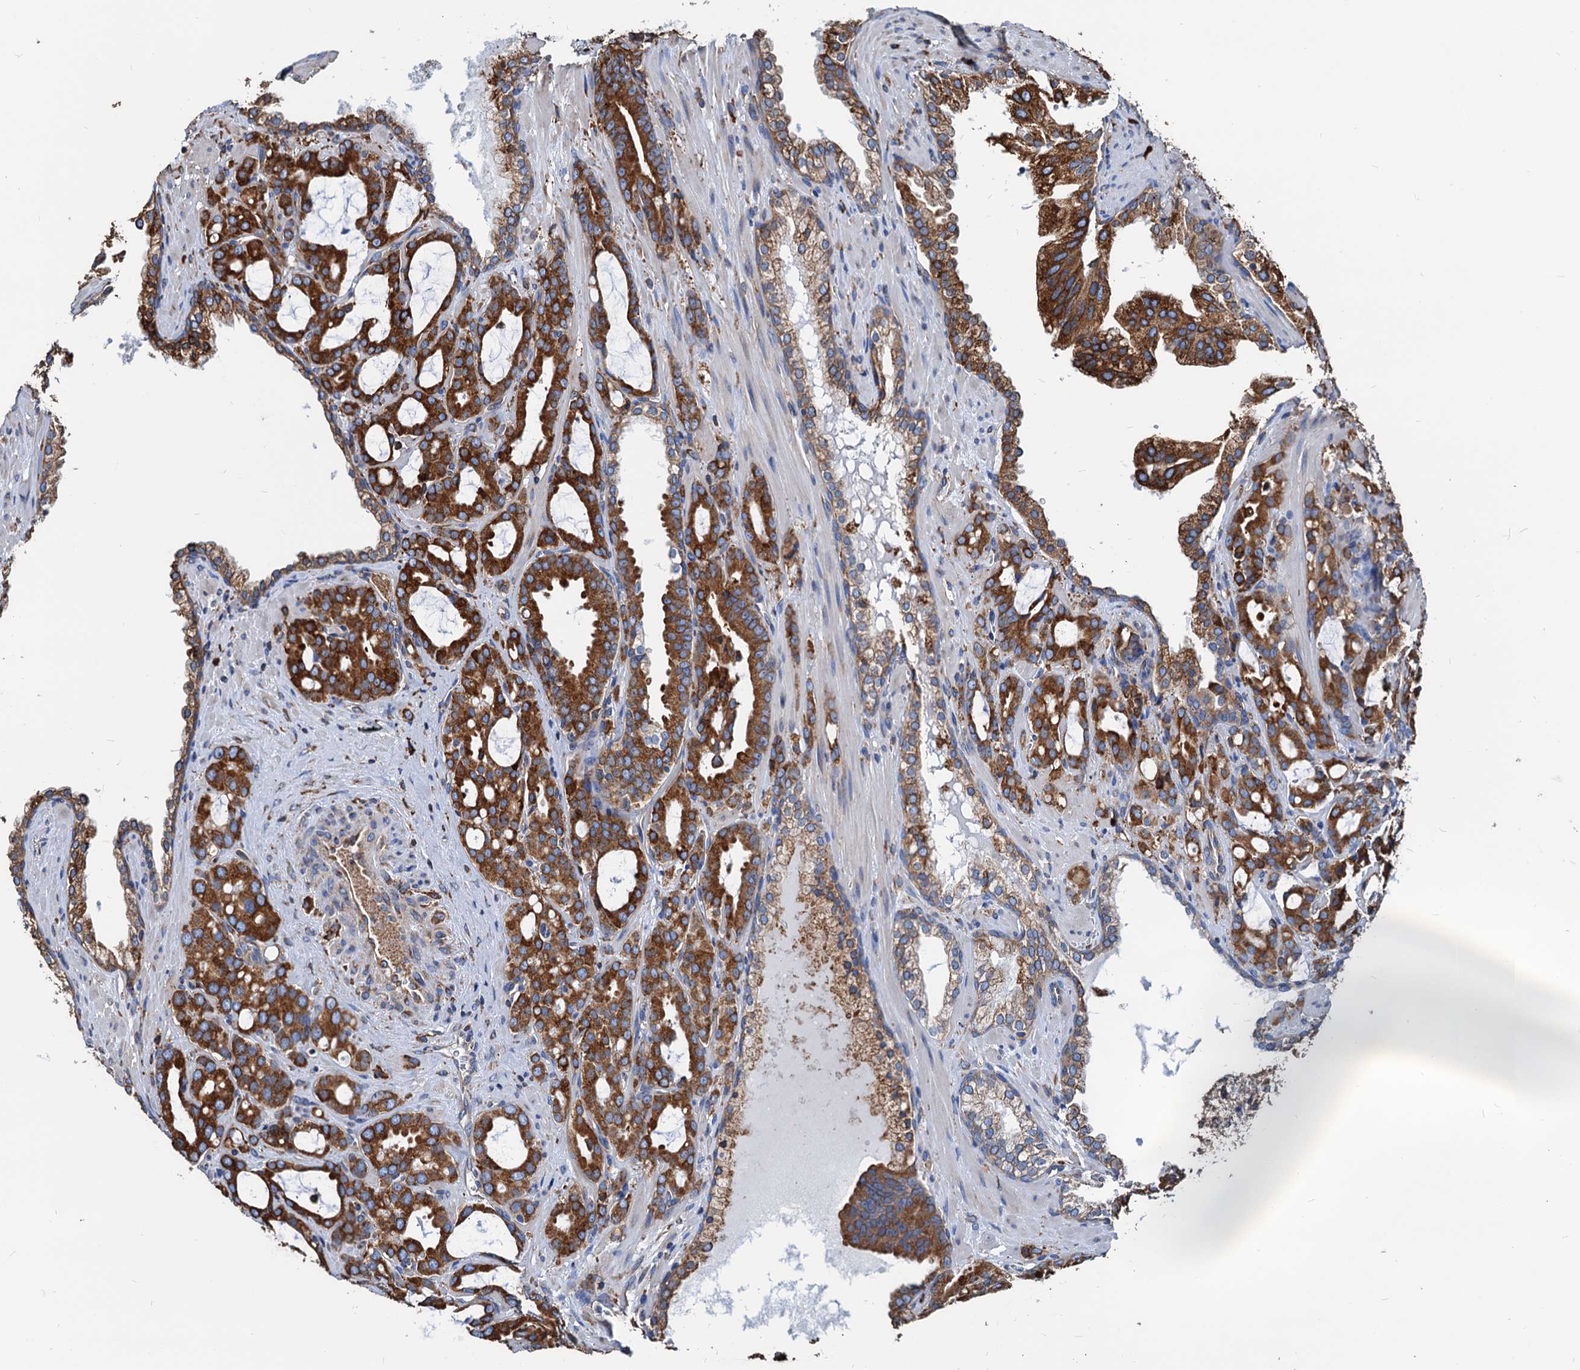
{"staining": {"intensity": "strong", "quantity": ">75%", "location": "cytoplasmic/membranous"}, "tissue": "prostate cancer", "cell_type": "Tumor cells", "image_type": "cancer", "snomed": [{"axis": "morphology", "description": "Adenocarcinoma, High grade"}, {"axis": "topography", "description": "Prostate"}], "caption": "Immunohistochemical staining of human high-grade adenocarcinoma (prostate) demonstrates high levels of strong cytoplasmic/membranous protein expression in about >75% of tumor cells.", "gene": "HSPA5", "patient": {"sex": "male", "age": 72}}